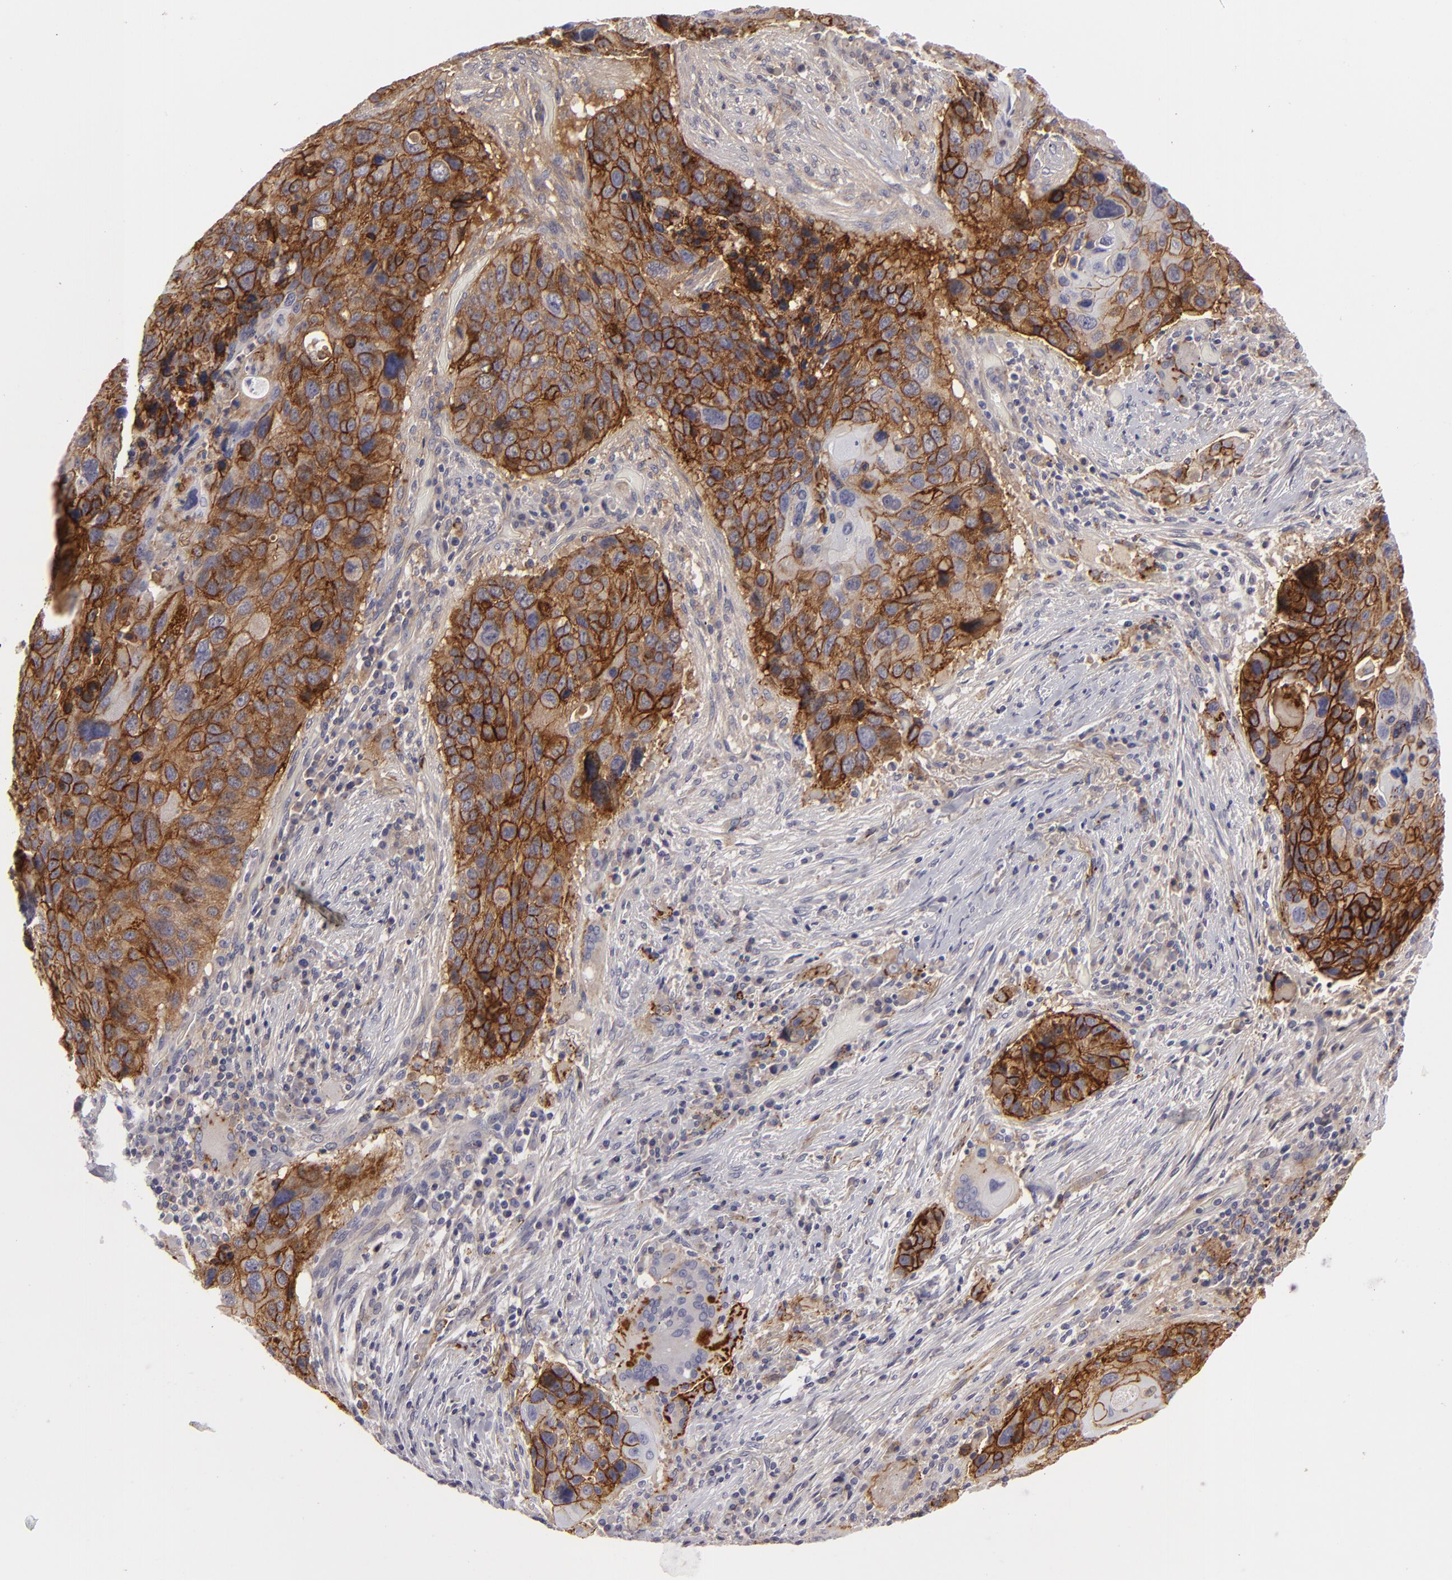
{"staining": {"intensity": "moderate", "quantity": ">75%", "location": "cytoplasmic/membranous"}, "tissue": "lung cancer", "cell_type": "Tumor cells", "image_type": "cancer", "snomed": [{"axis": "morphology", "description": "Squamous cell carcinoma, NOS"}, {"axis": "topography", "description": "Lung"}], "caption": "Immunohistochemistry (IHC) of lung squamous cell carcinoma displays medium levels of moderate cytoplasmic/membranous expression in about >75% of tumor cells.", "gene": "ALCAM", "patient": {"sex": "male", "age": 68}}